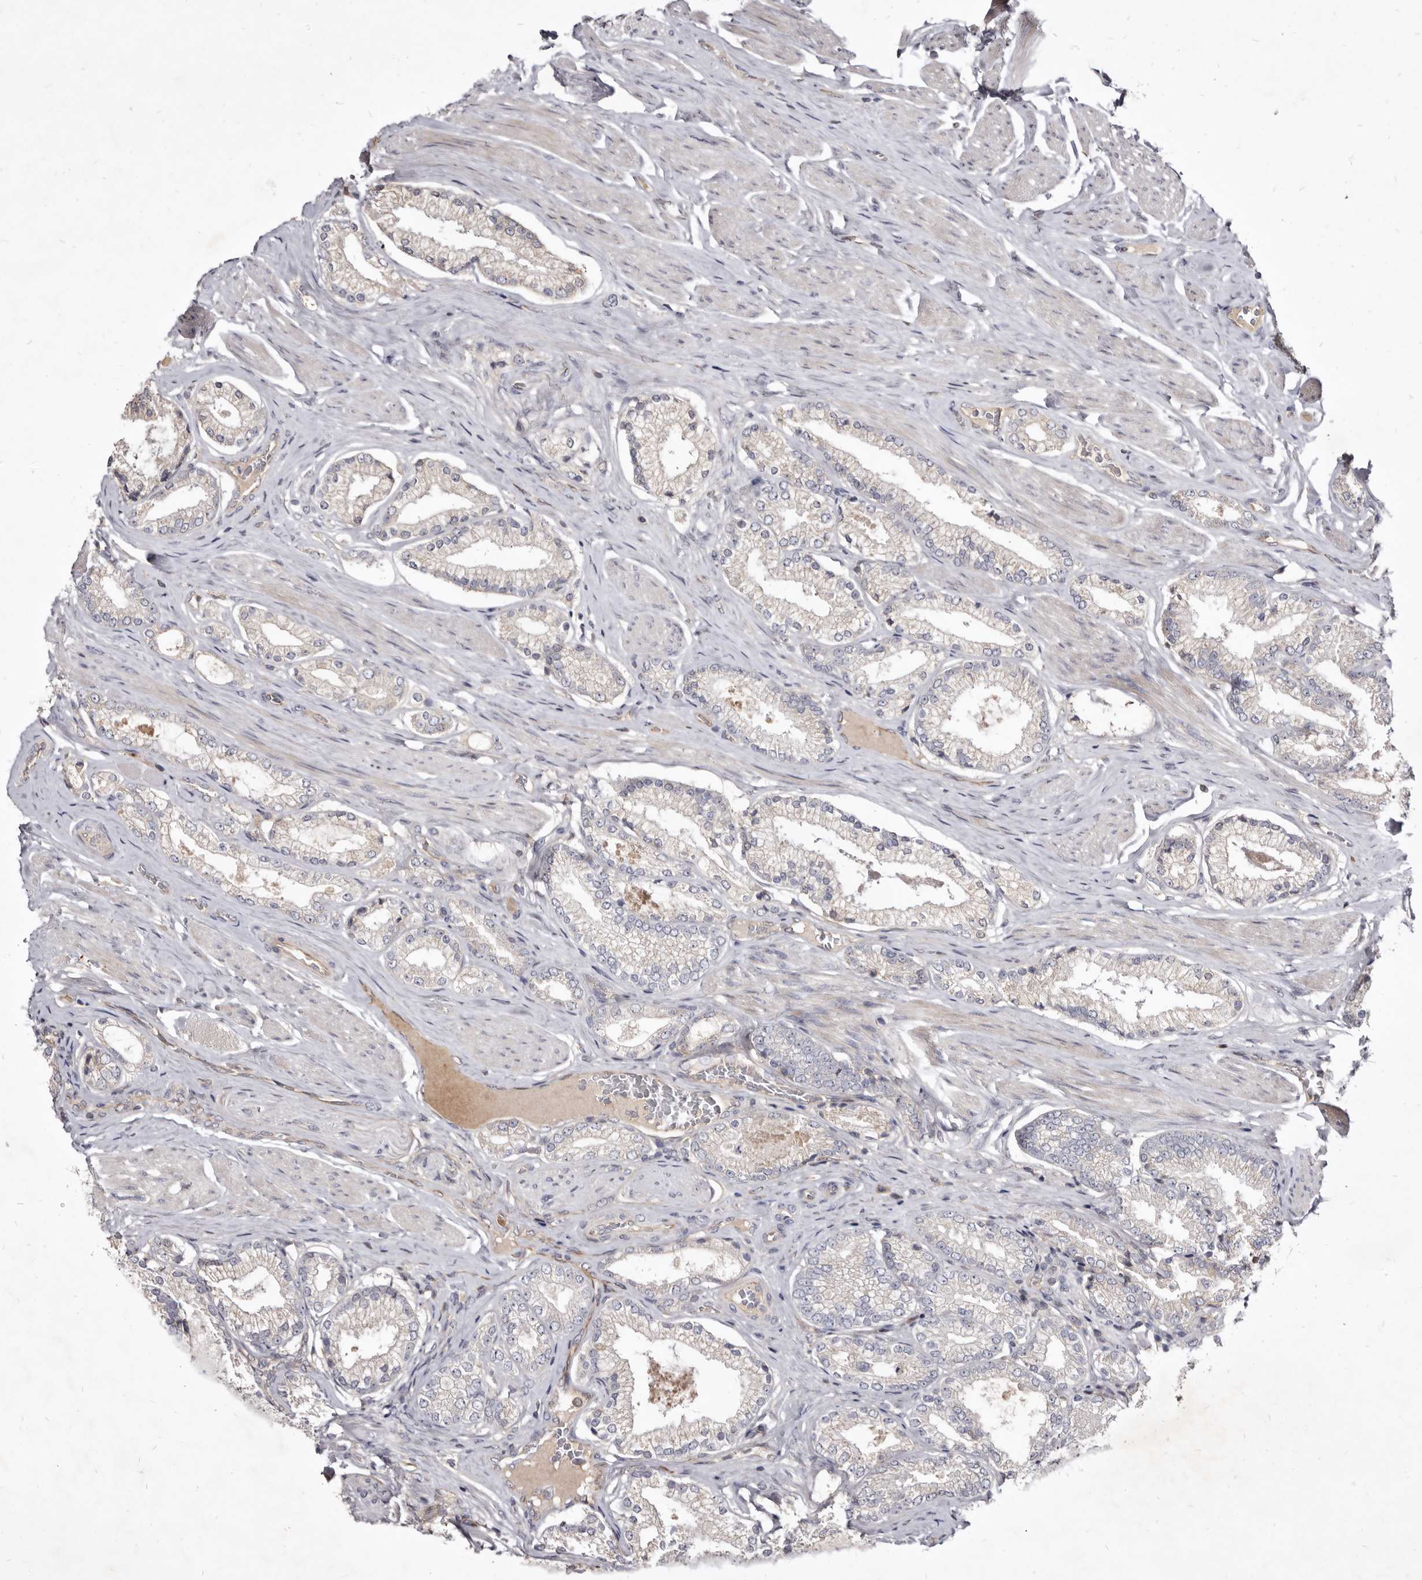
{"staining": {"intensity": "negative", "quantity": "none", "location": "none"}, "tissue": "prostate cancer", "cell_type": "Tumor cells", "image_type": "cancer", "snomed": [{"axis": "morphology", "description": "Adenocarcinoma, Low grade"}, {"axis": "topography", "description": "Prostate"}], "caption": "Tumor cells are negative for brown protein staining in prostate low-grade adenocarcinoma. Nuclei are stained in blue.", "gene": "FAS", "patient": {"sex": "male", "age": 71}}